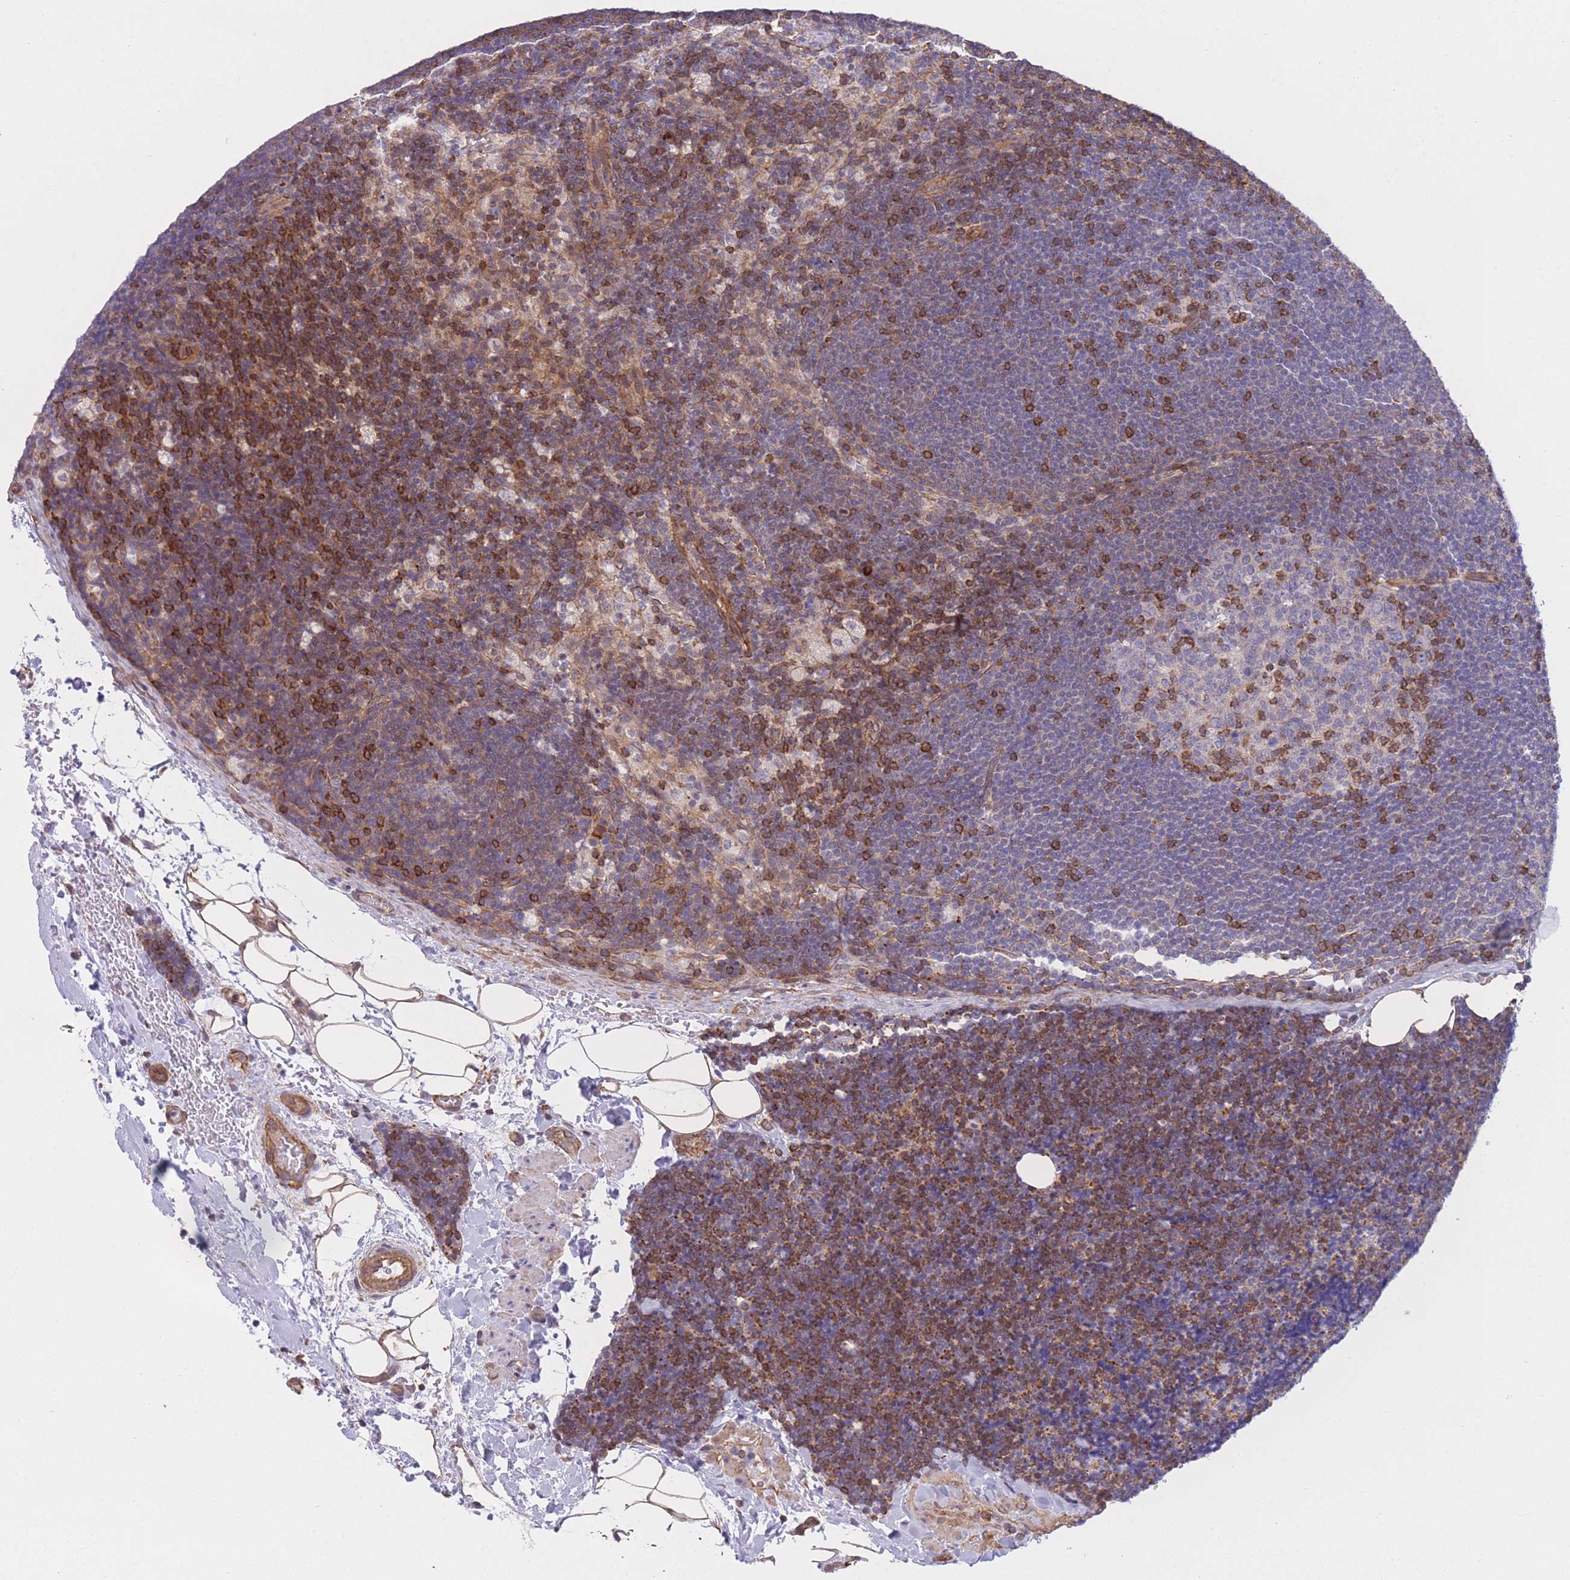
{"staining": {"intensity": "strong", "quantity": "25%-75%", "location": "cytoplasmic/membranous"}, "tissue": "lymph node", "cell_type": "Germinal center cells", "image_type": "normal", "snomed": [{"axis": "morphology", "description": "Normal tissue, NOS"}, {"axis": "topography", "description": "Lymph node"}], "caption": "Germinal center cells show strong cytoplasmic/membranous positivity in approximately 25%-75% of cells in benign lymph node.", "gene": "CDC25B", "patient": {"sex": "male", "age": 24}}